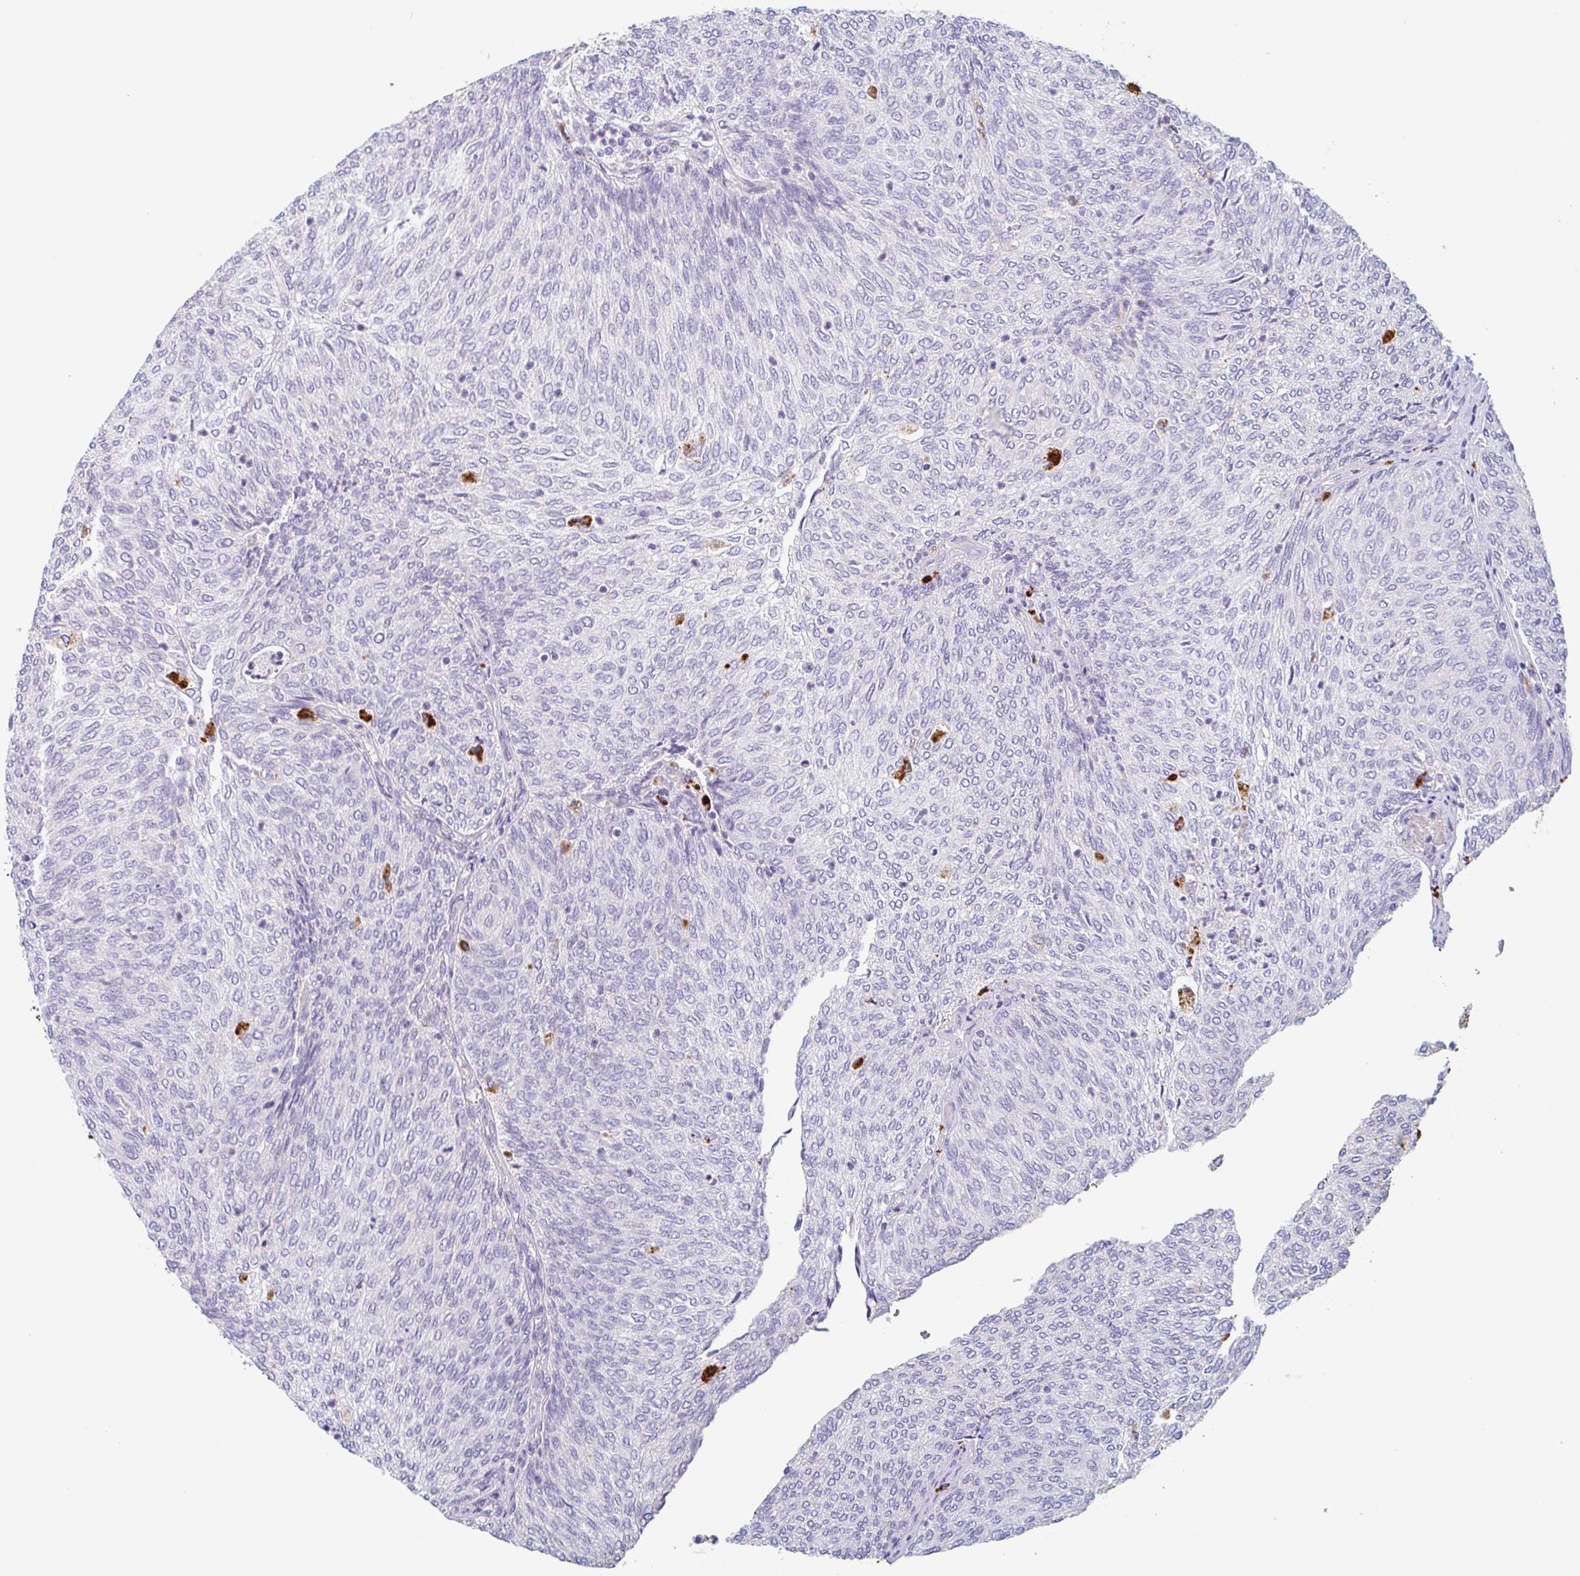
{"staining": {"intensity": "negative", "quantity": "none", "location": "none"}, "tissue": "urothelial cancer", "cell_type": "Tumor cells", "image_type": "cancer", "snomed": [{"axis": "morphology", "description": "Urothelial carcinoma, High grade"}, {"axis": "topography", "description": "Urinary bladder"}], "caption": "The histopathology image reveals no staining of tumor cells in high-grade urothelial carcinoma.", "gene": "LENG9", "patient": {"sex": "female", "age": 79}}